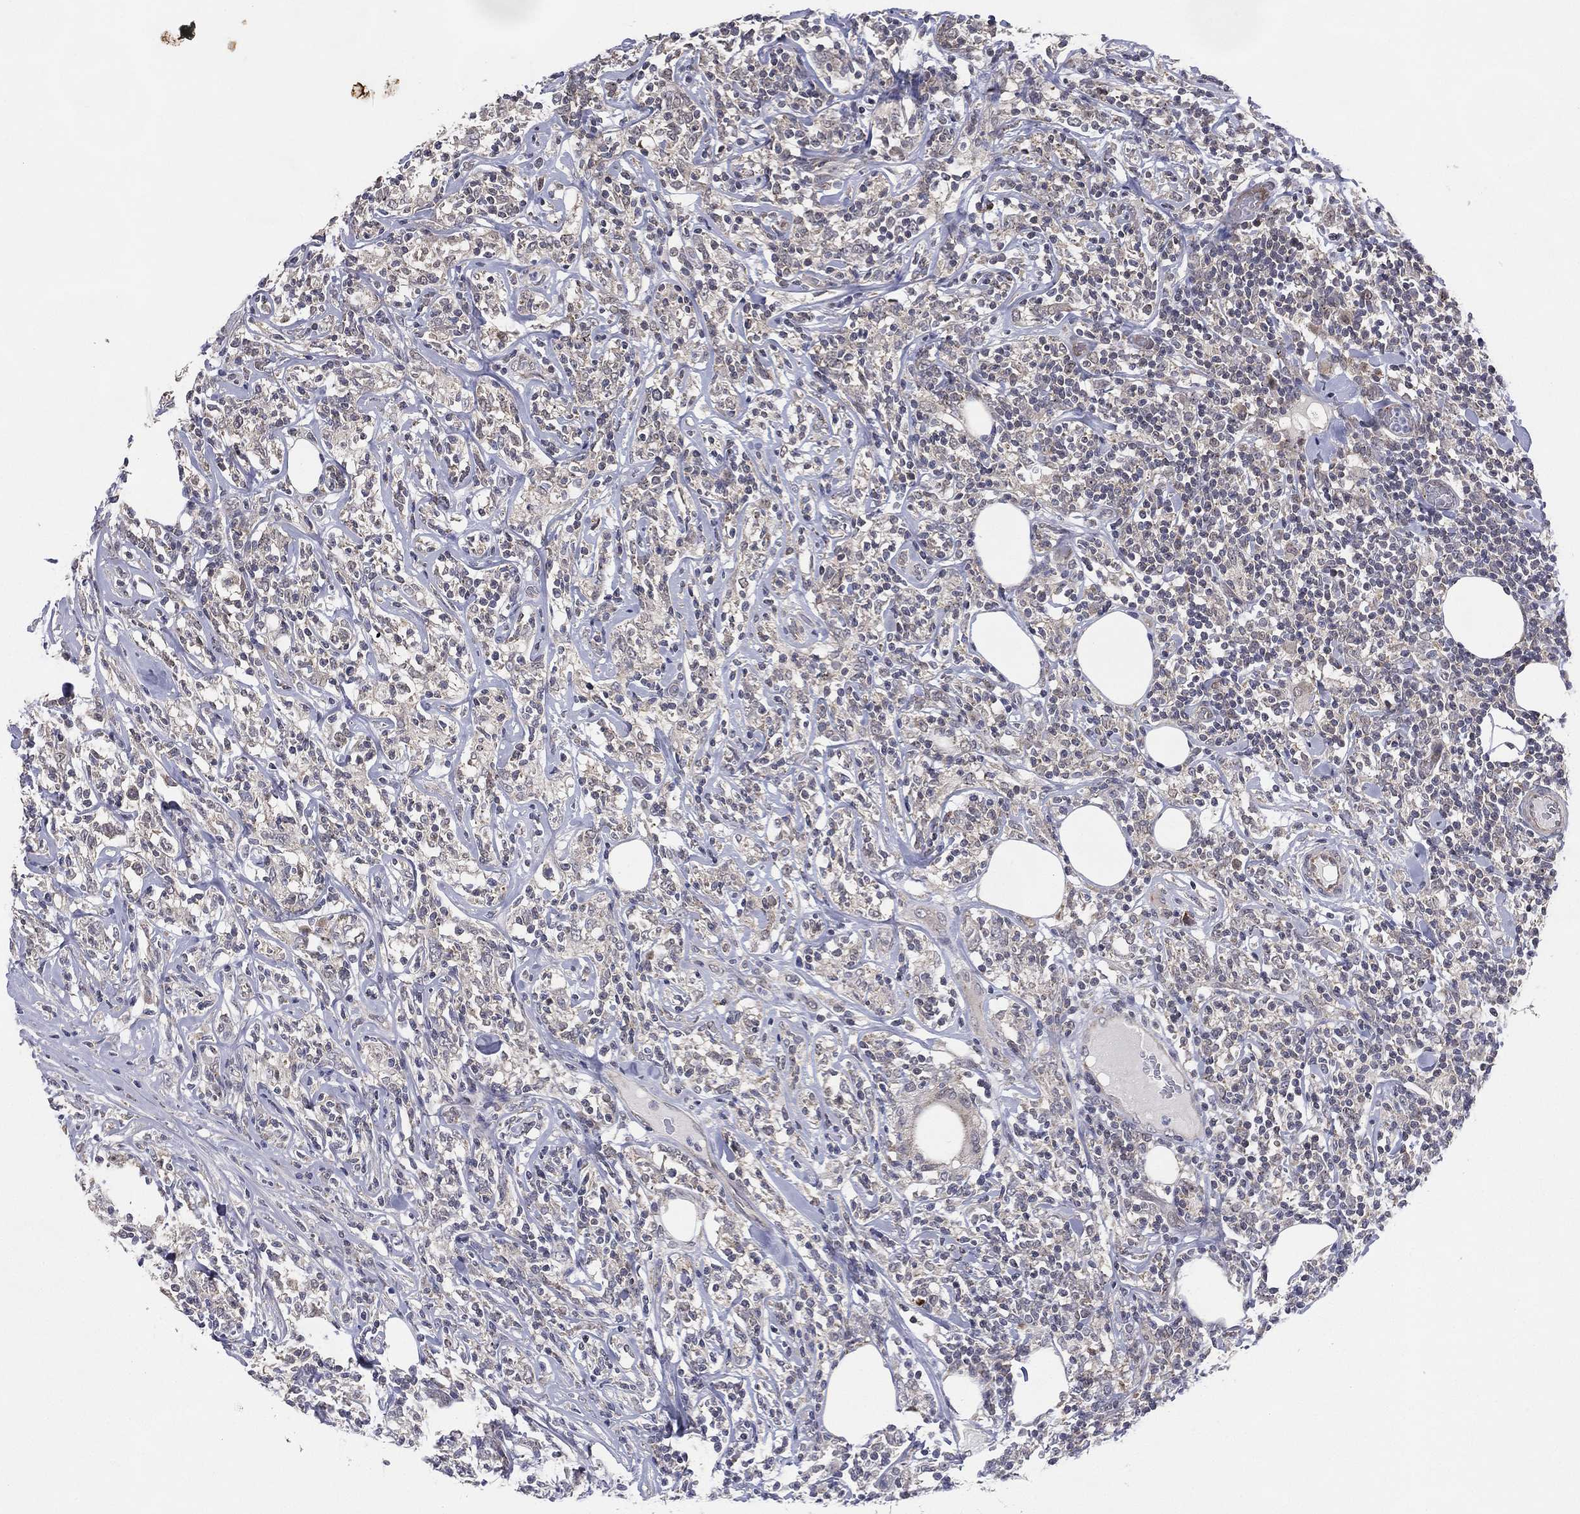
{"staining": {"intensity": "negative", "quantity": "none", "location": "none"}, "tissue": "lymphoma", "cell_type": "Tumor cells", "image_type": "cancer", "snomed": [{"axis": "morphology", "description": "Malignant lymphoma, non-Hodgkin's type, High grade"}, {"axis": "topography", "description": "Lymph node"}], "caption": "The photomicrograph exhibits no significant expression in tumor cells of high-grade malignant lymphoma, non-Hodgkin's type.", "gene": "KAT14", "patient": {"sex": "female", "age": 84}}